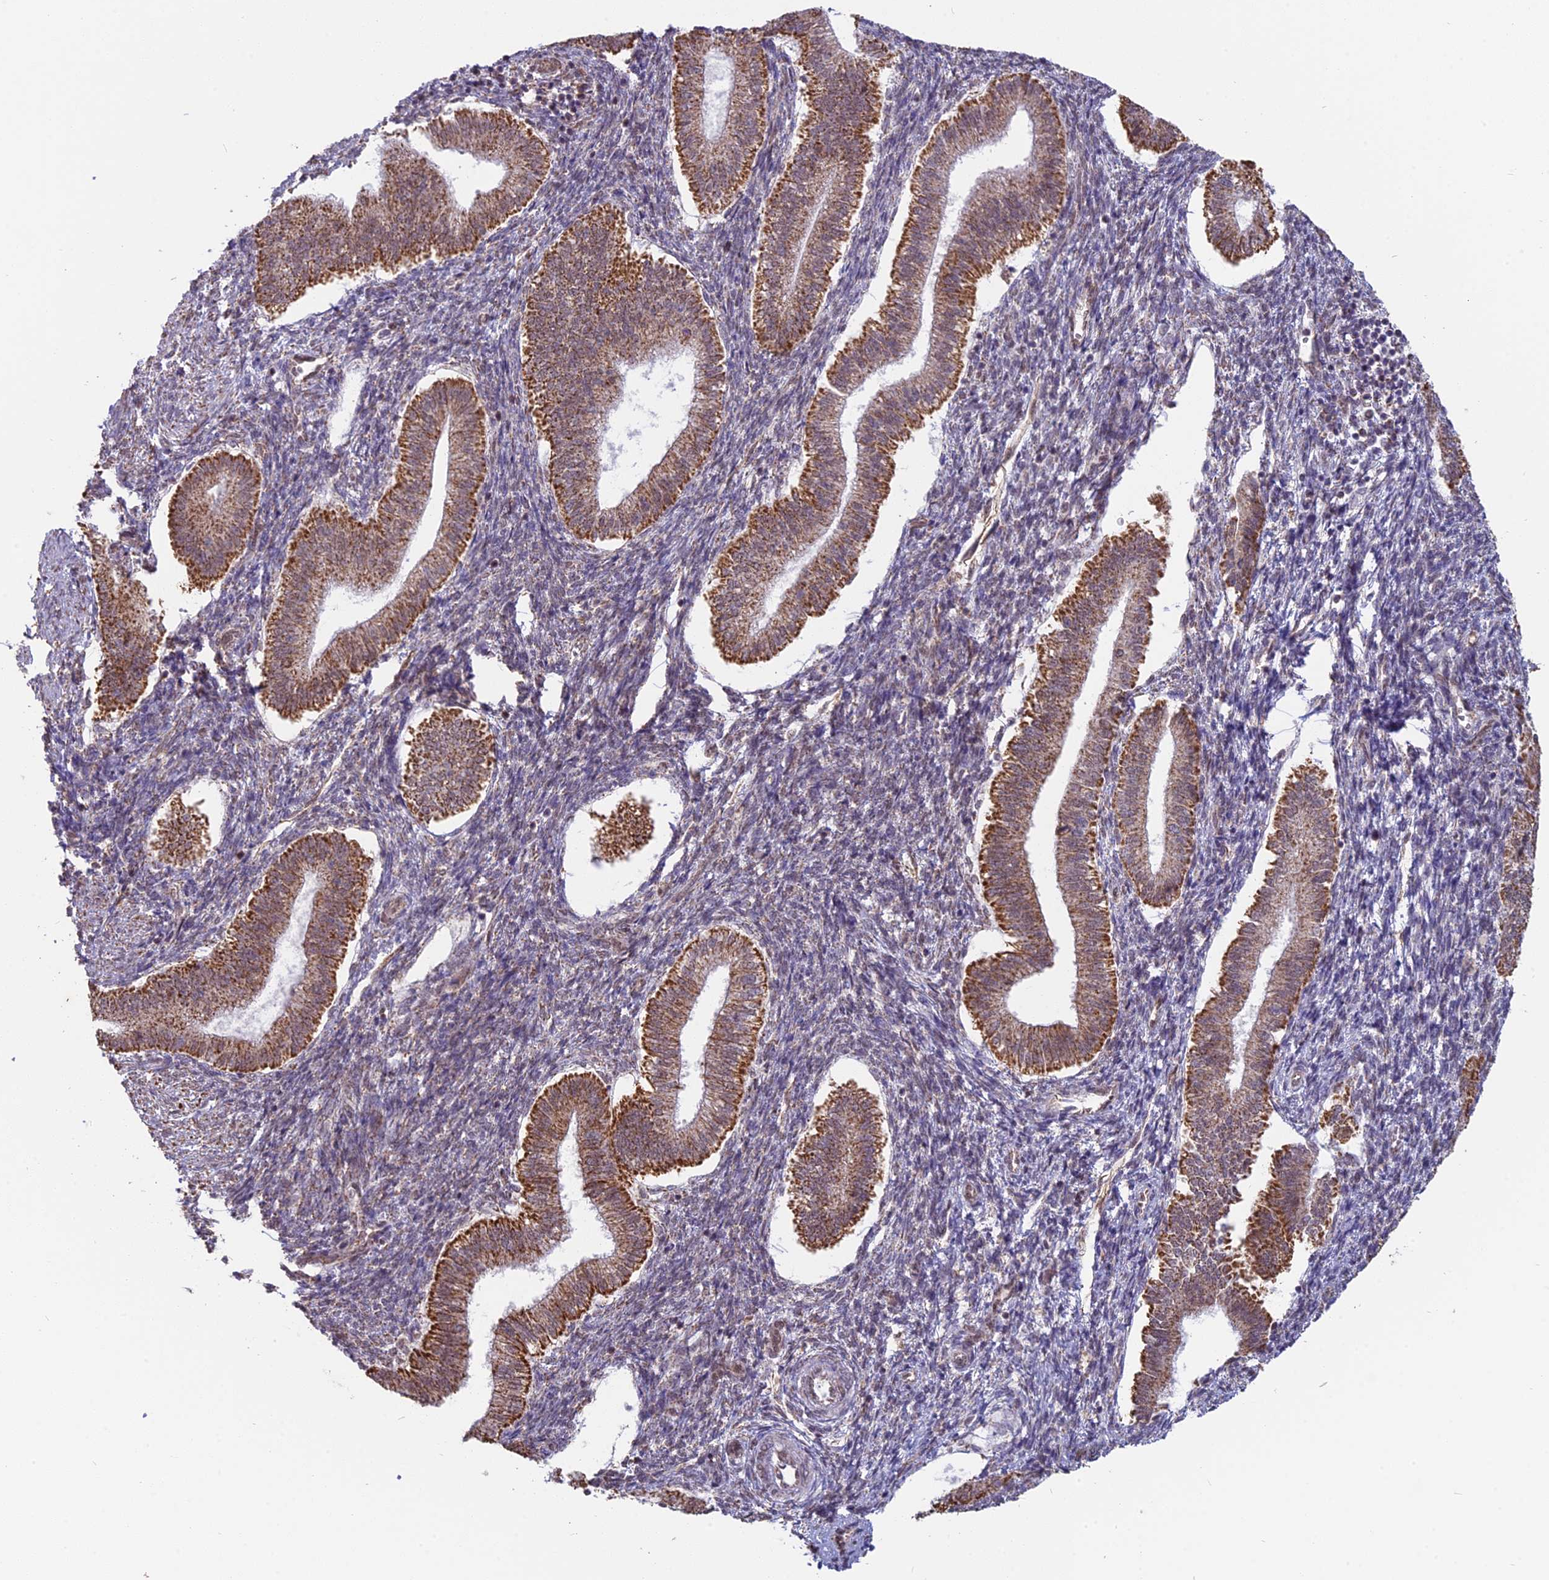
{"staining": {"intensity": "negative", "quantity": "none", "location": "none"}, "tissue": "endometrium", "cell_type": "Cells in endometrial stroma", "image_type": "normal", "snomed": [{"axis": "morphology", "description": "Normal tissue, NOS"}, {"axis": "topography", "description": "Endometrium"}], "caption": "Immunohistochemical staining of unremarkable human endometrium demonstrates no significant expression in cells in endometrial stroma.", "gene": "ARHGAP40", "patient": {"sex": "female", "age": 24}}